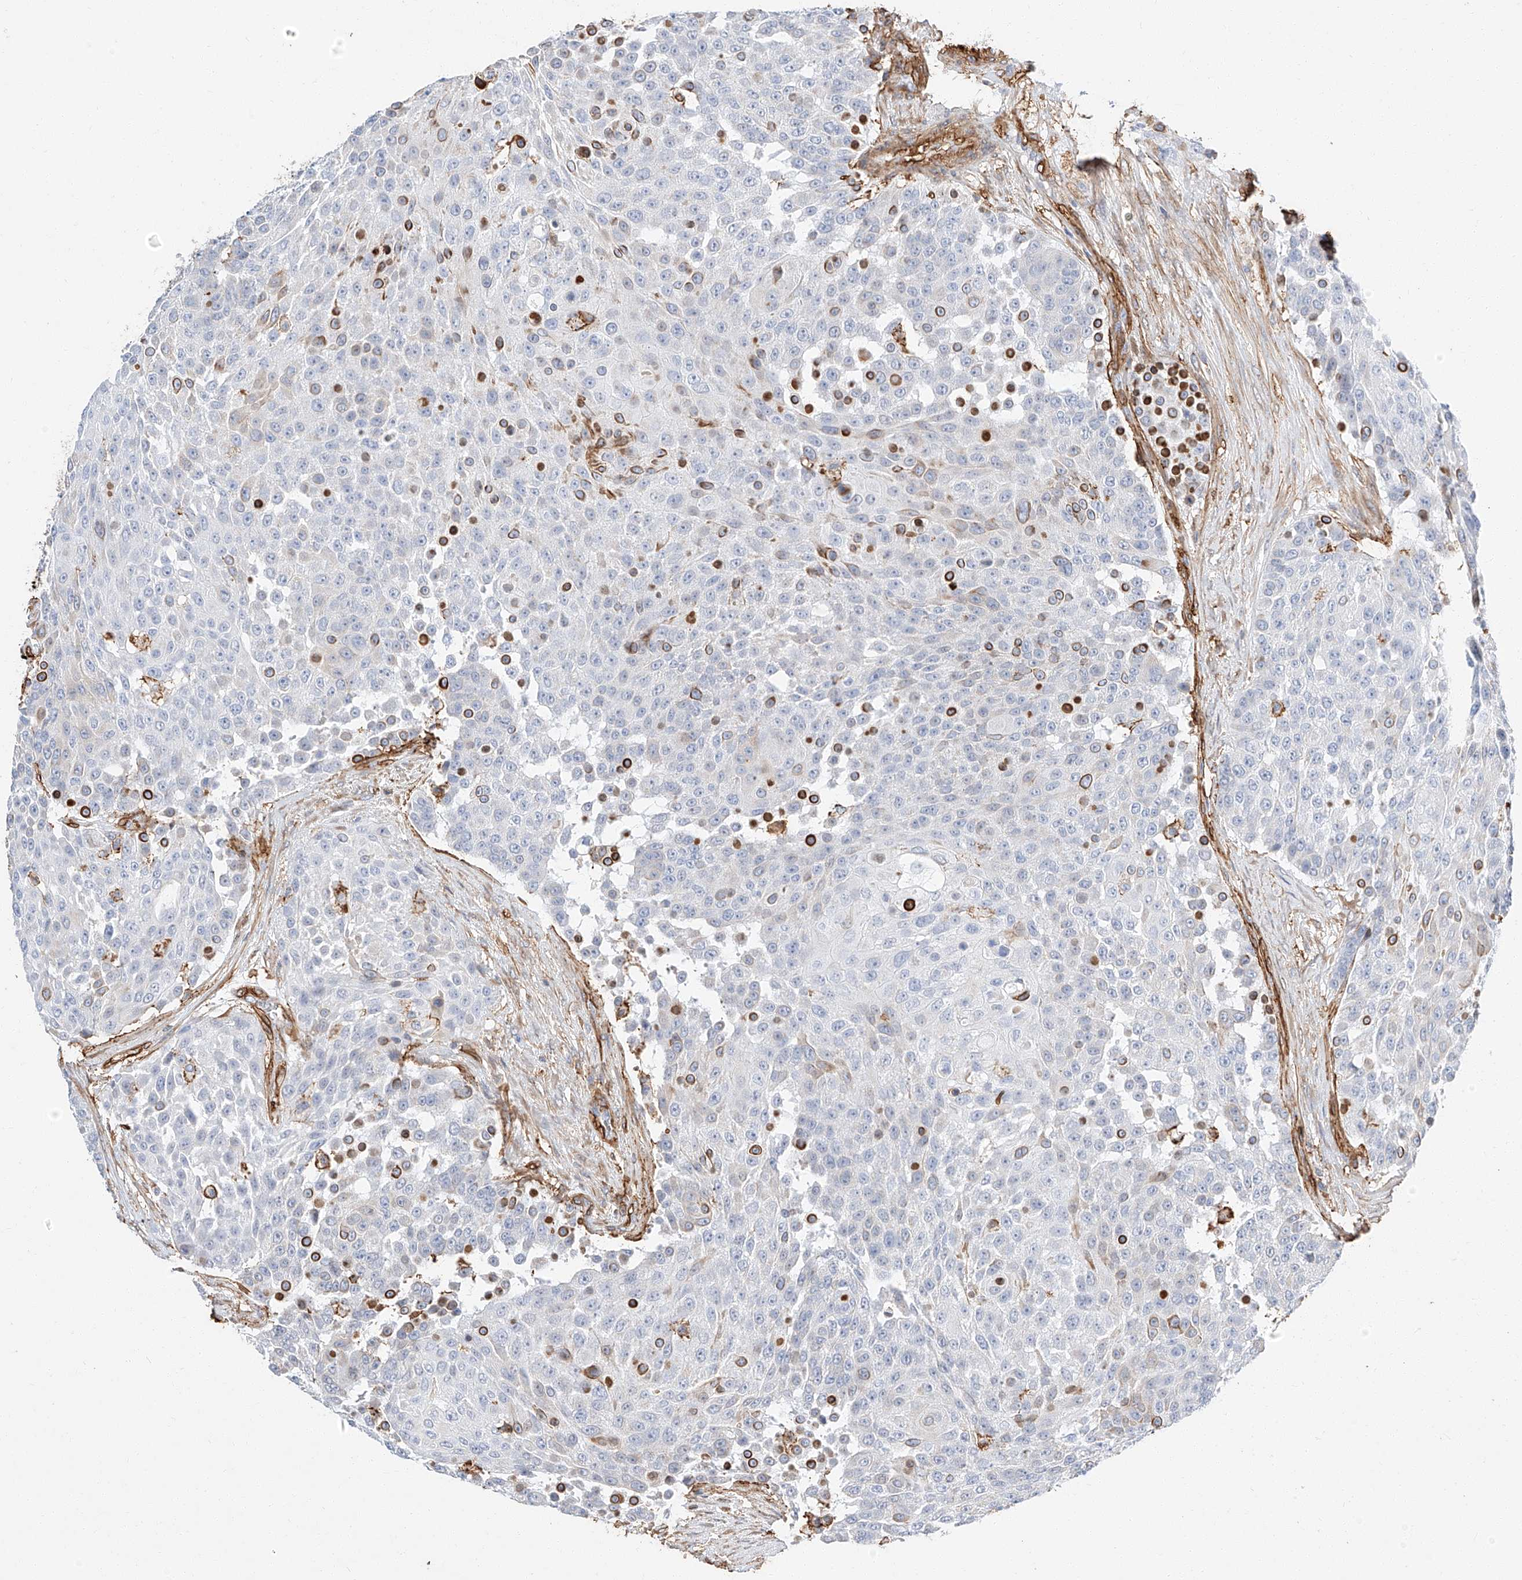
{"staining": {"intensity": "negative", "quantity": "none", "location": "none"}, "tissue": "urothelial cancer", "cell_type": "Tumor cells", "image_type": "cancer", "snomed": [{"axis": "morphology", "description": "Urothelial carcinoma, High grade"}, {"axis": "topography", "description": "Urinary bladder"}], "caption": "Immunohistochemistry photomicrograph of neoplastic tissue: urothelial cancer stained with DAB (3,3'-diaminobenzidine) shows no significant protein positivity in tumor cells. (DAB immunohistochemistry (IHC), high magnification).", "gene": "WFS1", "patient": {"sex": "female", "age": 63}}